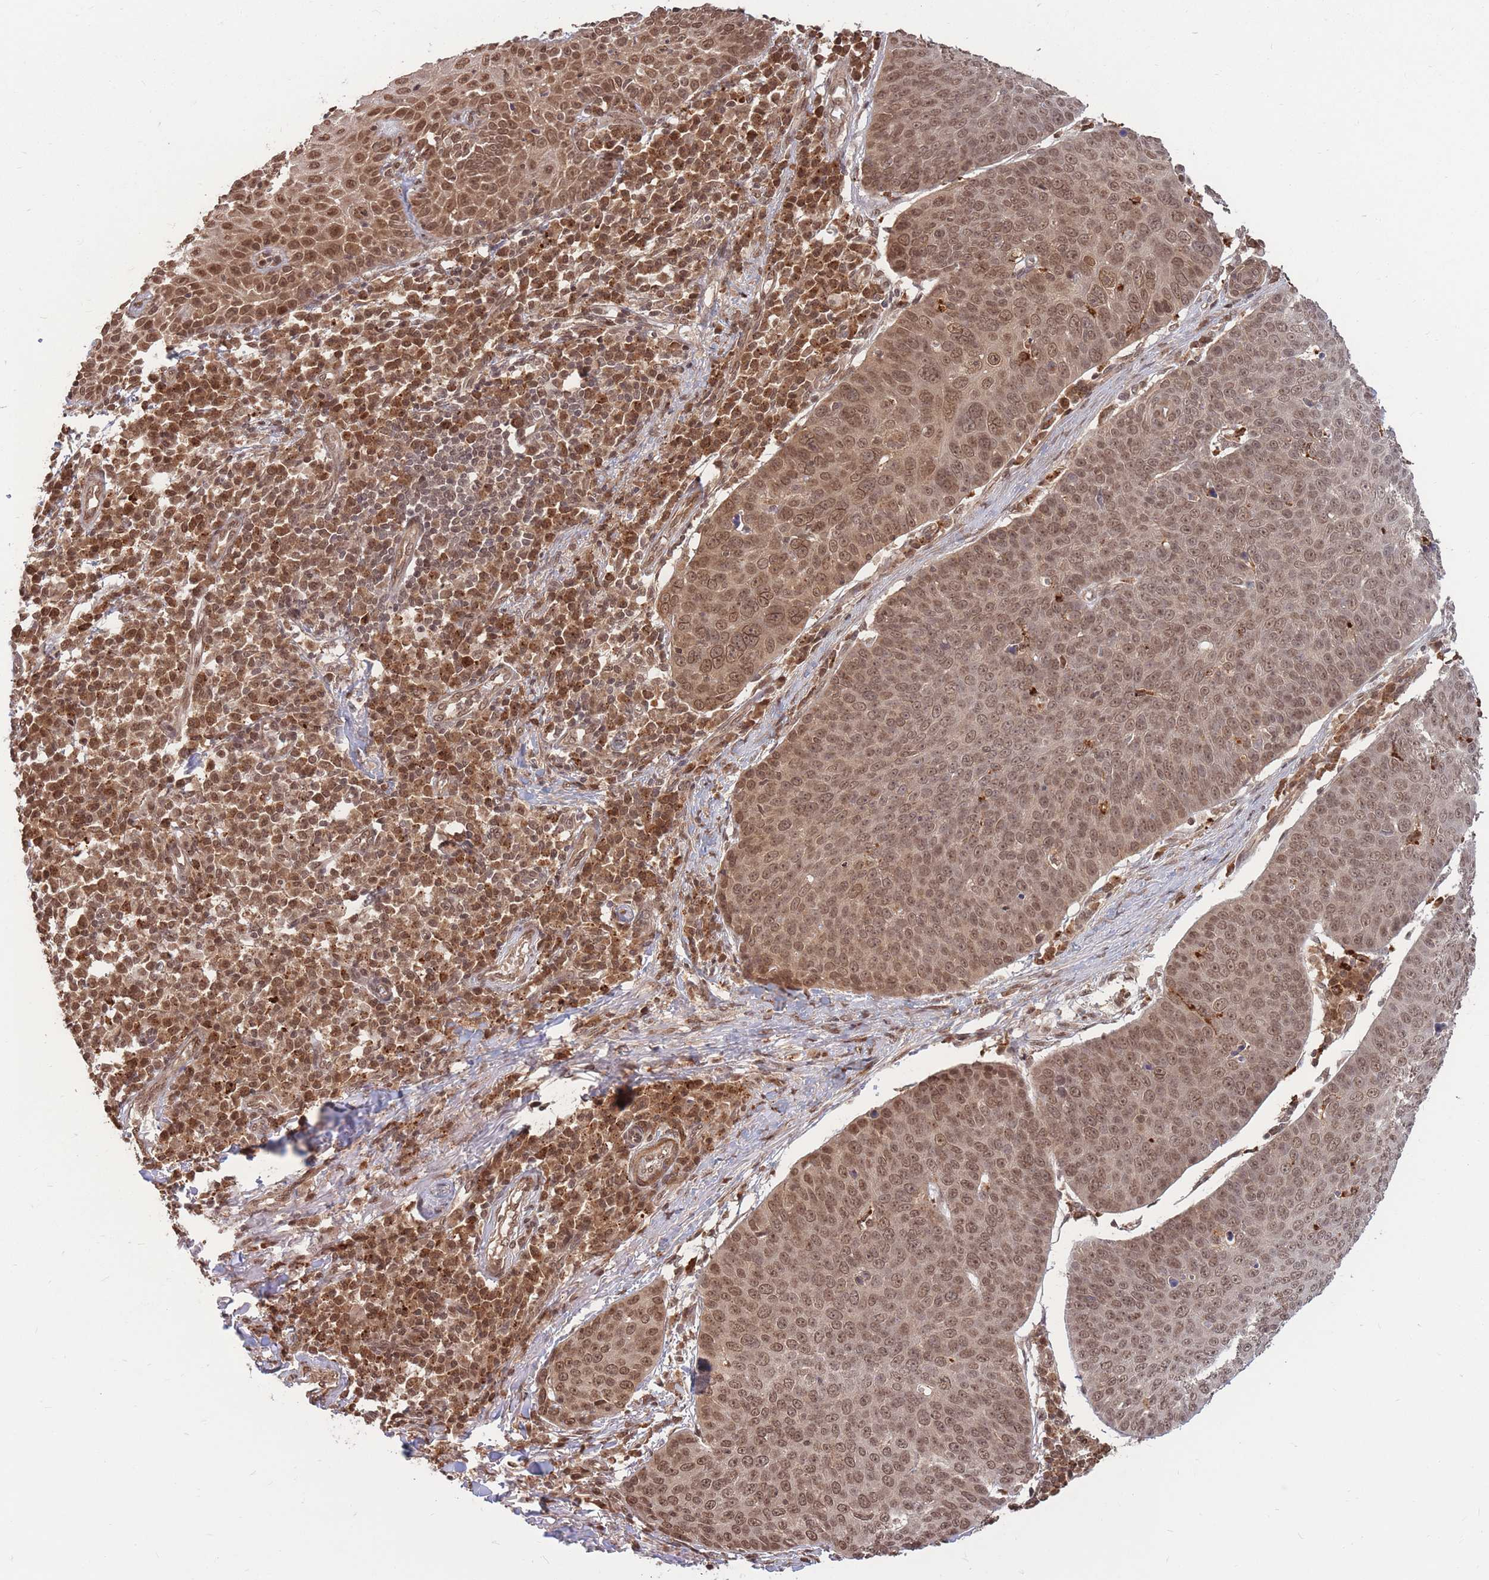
{"staining": {"intensity": "moderate", "quantity": ">75%", "location": "cytoplasmic/membranous,nuclear"}, "tissue": "skin cancer", "cell_type": "Tumor cells", "image_type": "cancer", "snomed": [{"axis": "morphology", "description": "Squamous cell carcinoma, NOS"}, {"axis": "topography", "description": "Skin"}], "caption": "Human squamous cell carcinoma (skin) stained for a protein (brown) reveals moderate cytoplasmic/membranous and nuclear positive staining in about >75% of tumor cells.", "gene": "SRA1", "patient": {"sex": "male", "age": 71}}